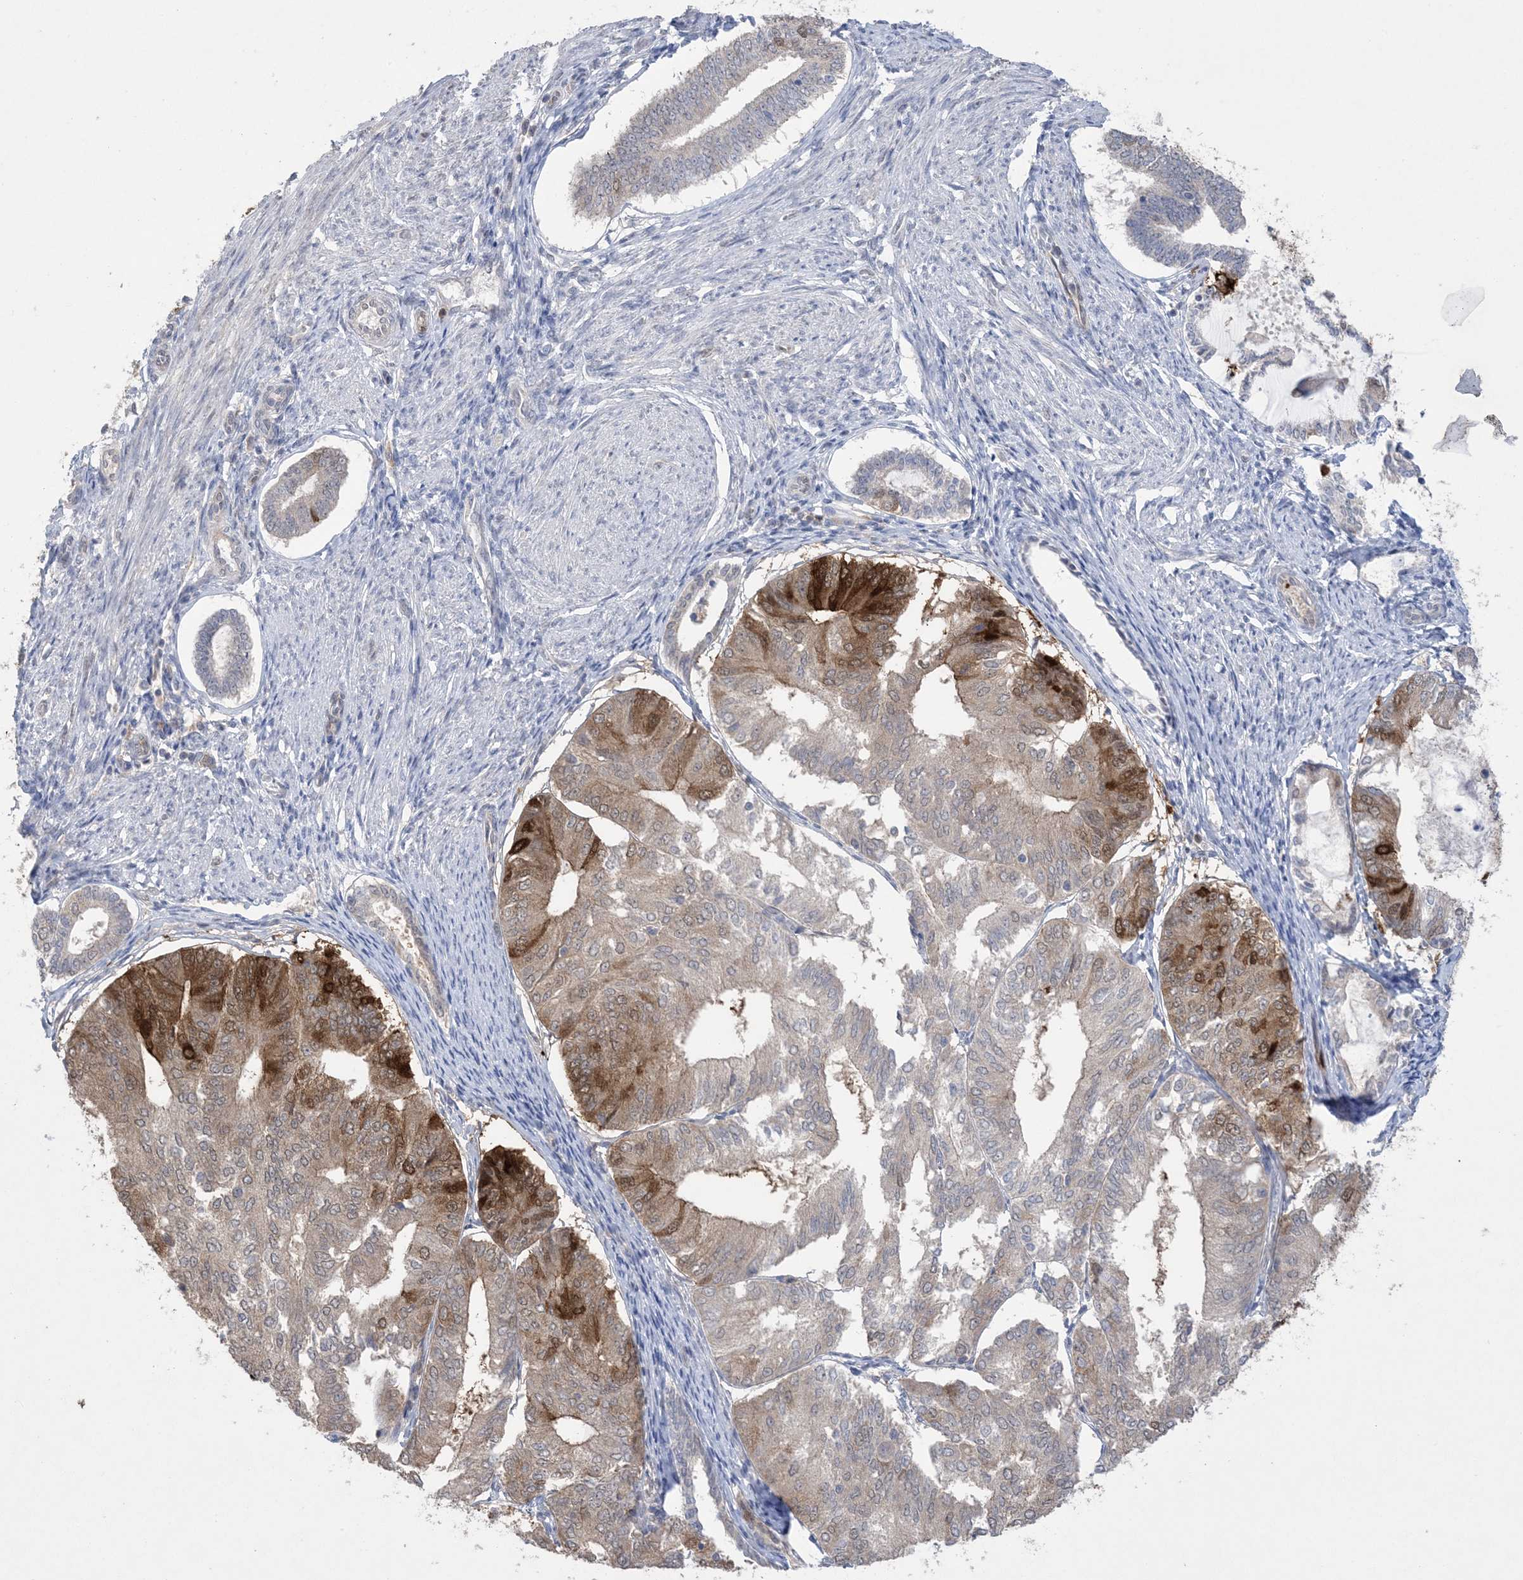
{"staining": {"intensity": "strong", "quantity": "<25%", "location": "cytoplasmic/membranous"}, "tissue": "endometrial cancer", "cell_type": "Tumor cells", "image_type": "cancer", "snomed": [{"axis": "morphology", "description": "Adenocarcinoma, NOS"}, {"axis": "topography", "description": "Endometrium"}], "caption": "Immunohistochemistry micrograph of endometrial adenocarcinoma stained for a protein (brown), which displays medium levels of strong cytoplasmic/membranous positivity in about <25% of tumor cells.", "gene": "HMGCS1", "patient": {"sex": "female", "age": 81}}